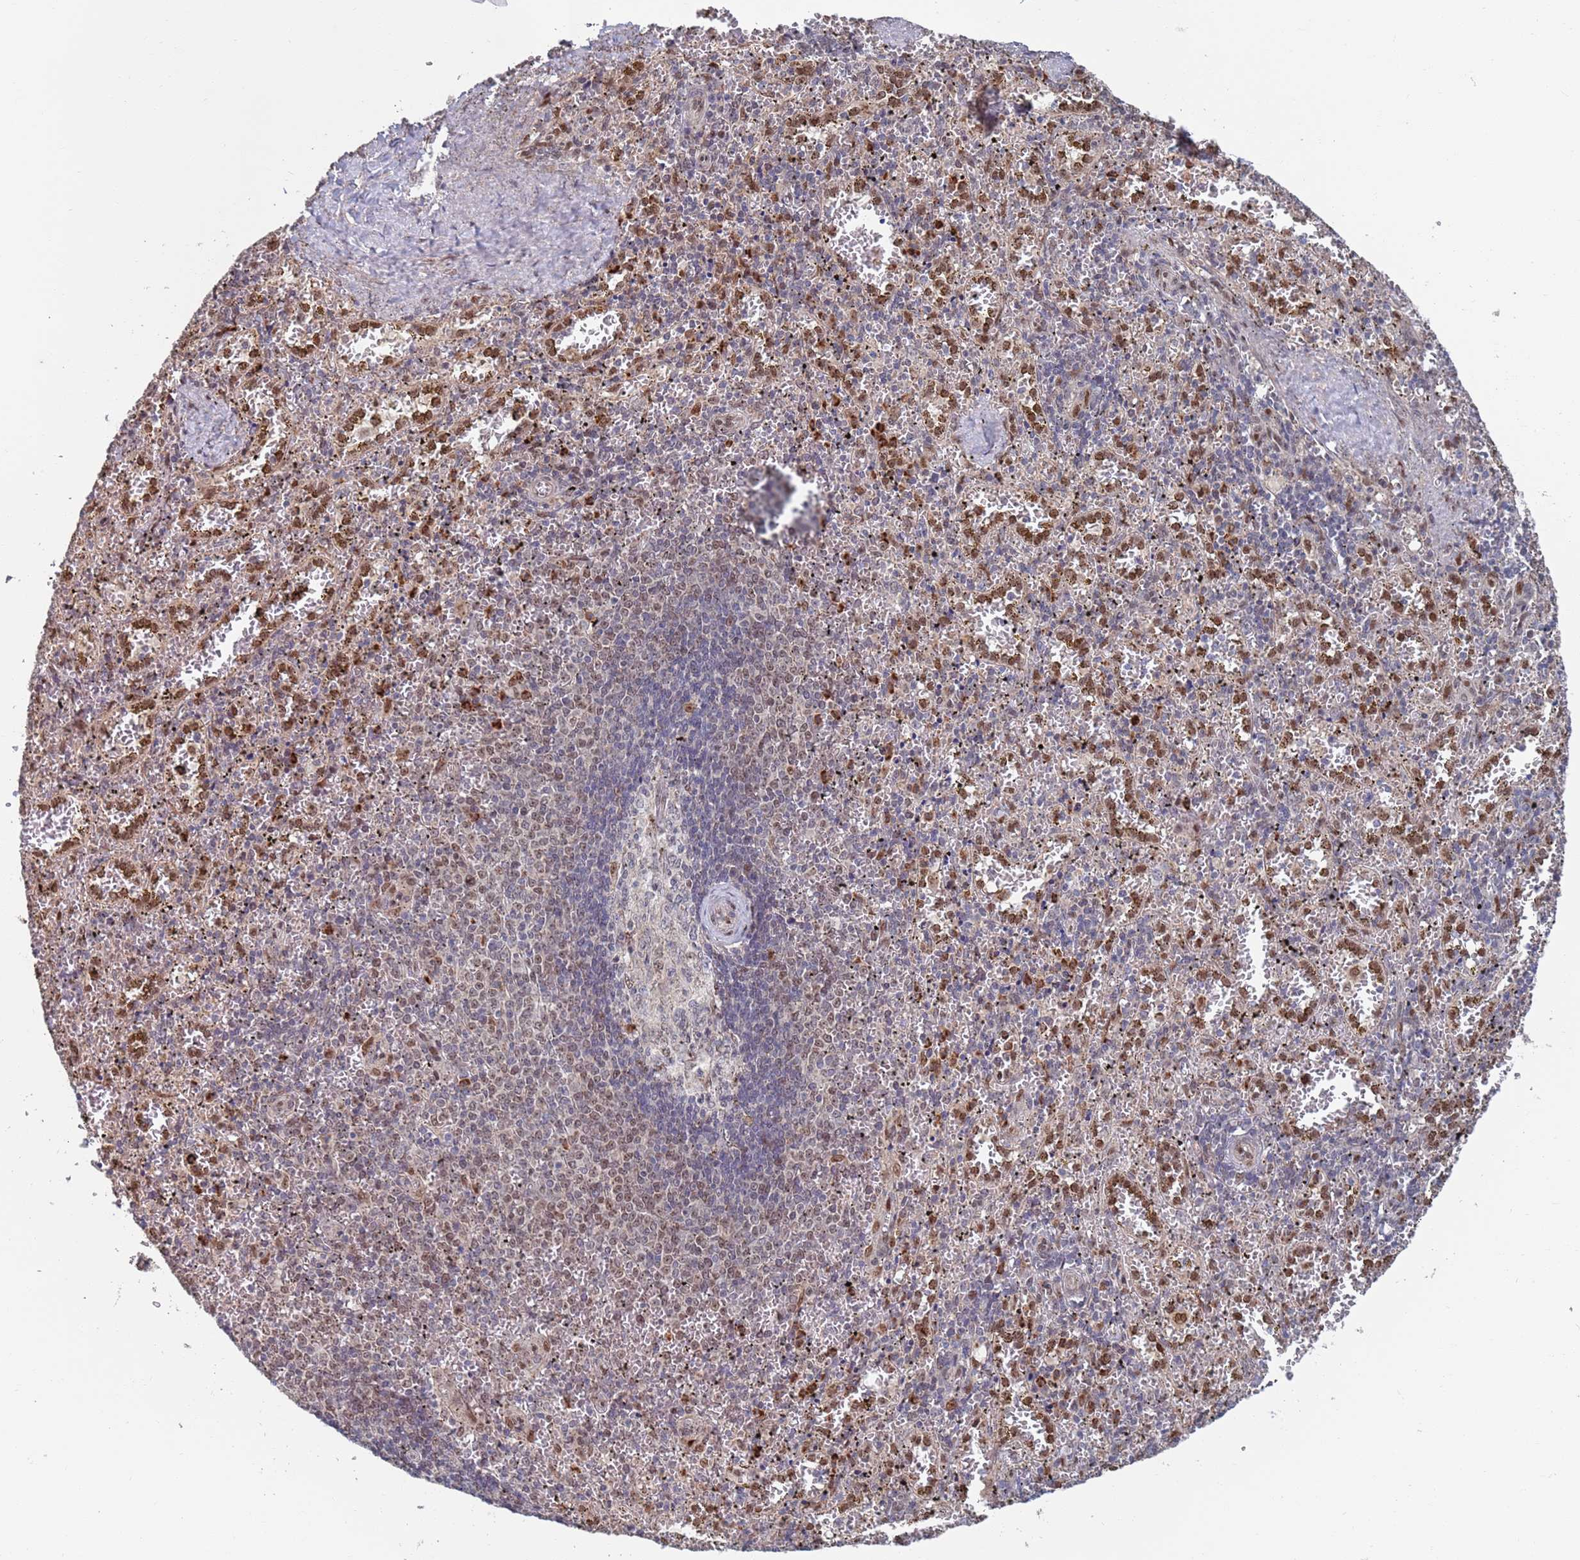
{"staining": {"intensity": "moderate", "quantity": "25%-75%", "location": "cytoplasmic/membranous,nuclear"}, "tissue": "spleen", "cell_type": "Cells in red pulp", "image_type": "normal", "snomed": [{"axis": "morphology", "description": "Normal tissue, NOS"}, {"axis": "topography", "description": "Spleen"}], "caption": "Approximately 25%-75% of cells in red pulp in benign spleen demonstrate moderate cytoplasmic/membranous,nuclear protein positivity as visualized by brown immunohistochemical staining.", "gene": "RPP25", "patient": {"sex": "male", "age": 11}}